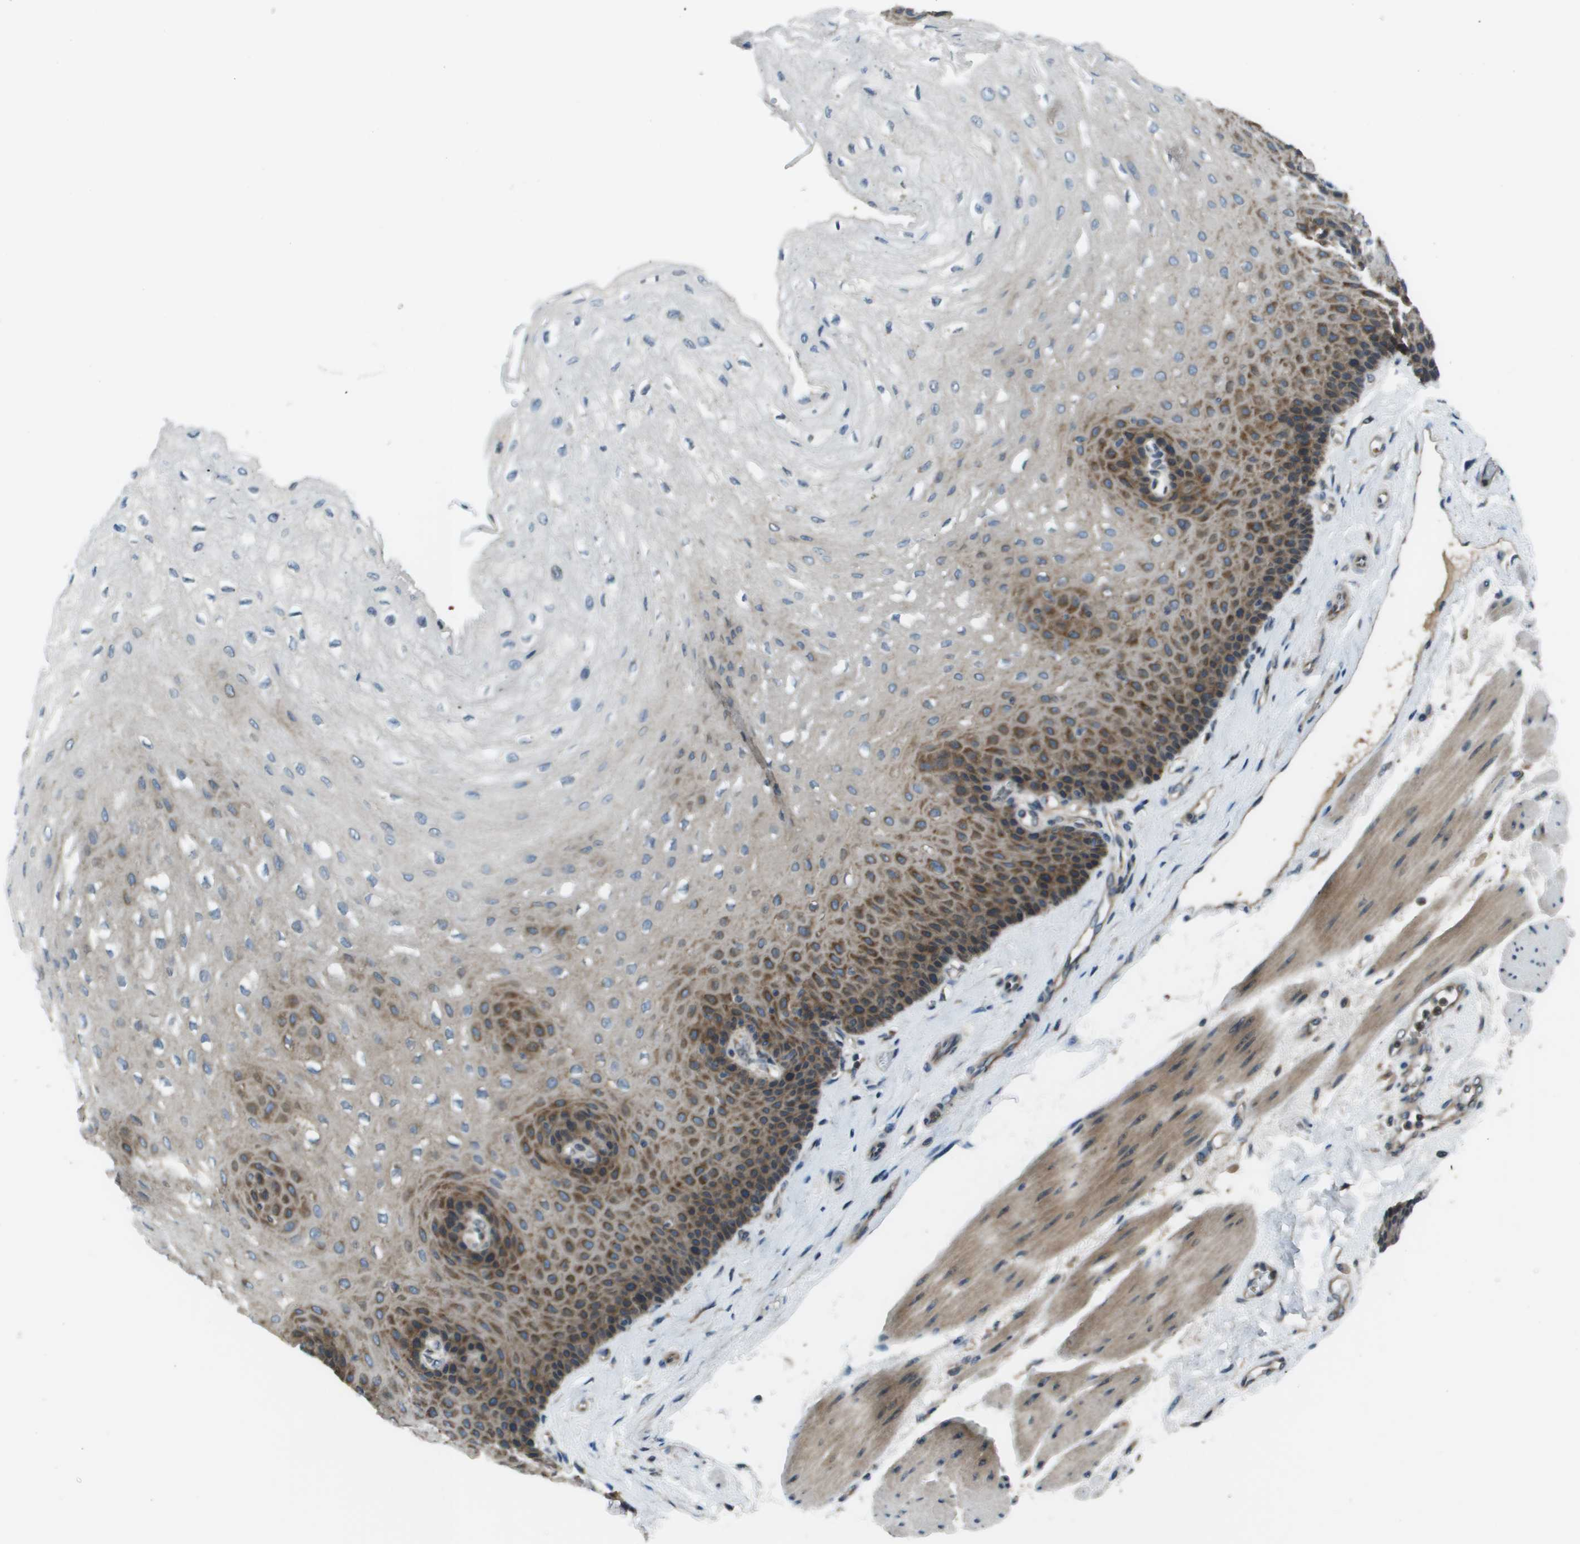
{"staining": {"intensity": "moderate", "quantity": "25%-75%", "location": "cytoplasmic/membranous"}, "tissue": "esophagus", "cell_type": "Squamous epithelial cells", "image_type": "normal", "snomed": [{"axis": "morphology", "description": "Normal tissue, NOS"}, {"axis": "topography", "description": "Esophagus"}], "caption": "DAB (3,3'-diaminobenzidine) immunohistochemical staining of unremarkable human esophagus reveals moderate cytoplasmic/membranous protein positivity in about 25%-75% of squamous epithelial cells. (Stains: DAB in brown, nuclei in blue, Microscopy: brightfield microscopy at high magnification).", "gene": "EIF3B", "patient": {"sex": "female", "age": 72}}